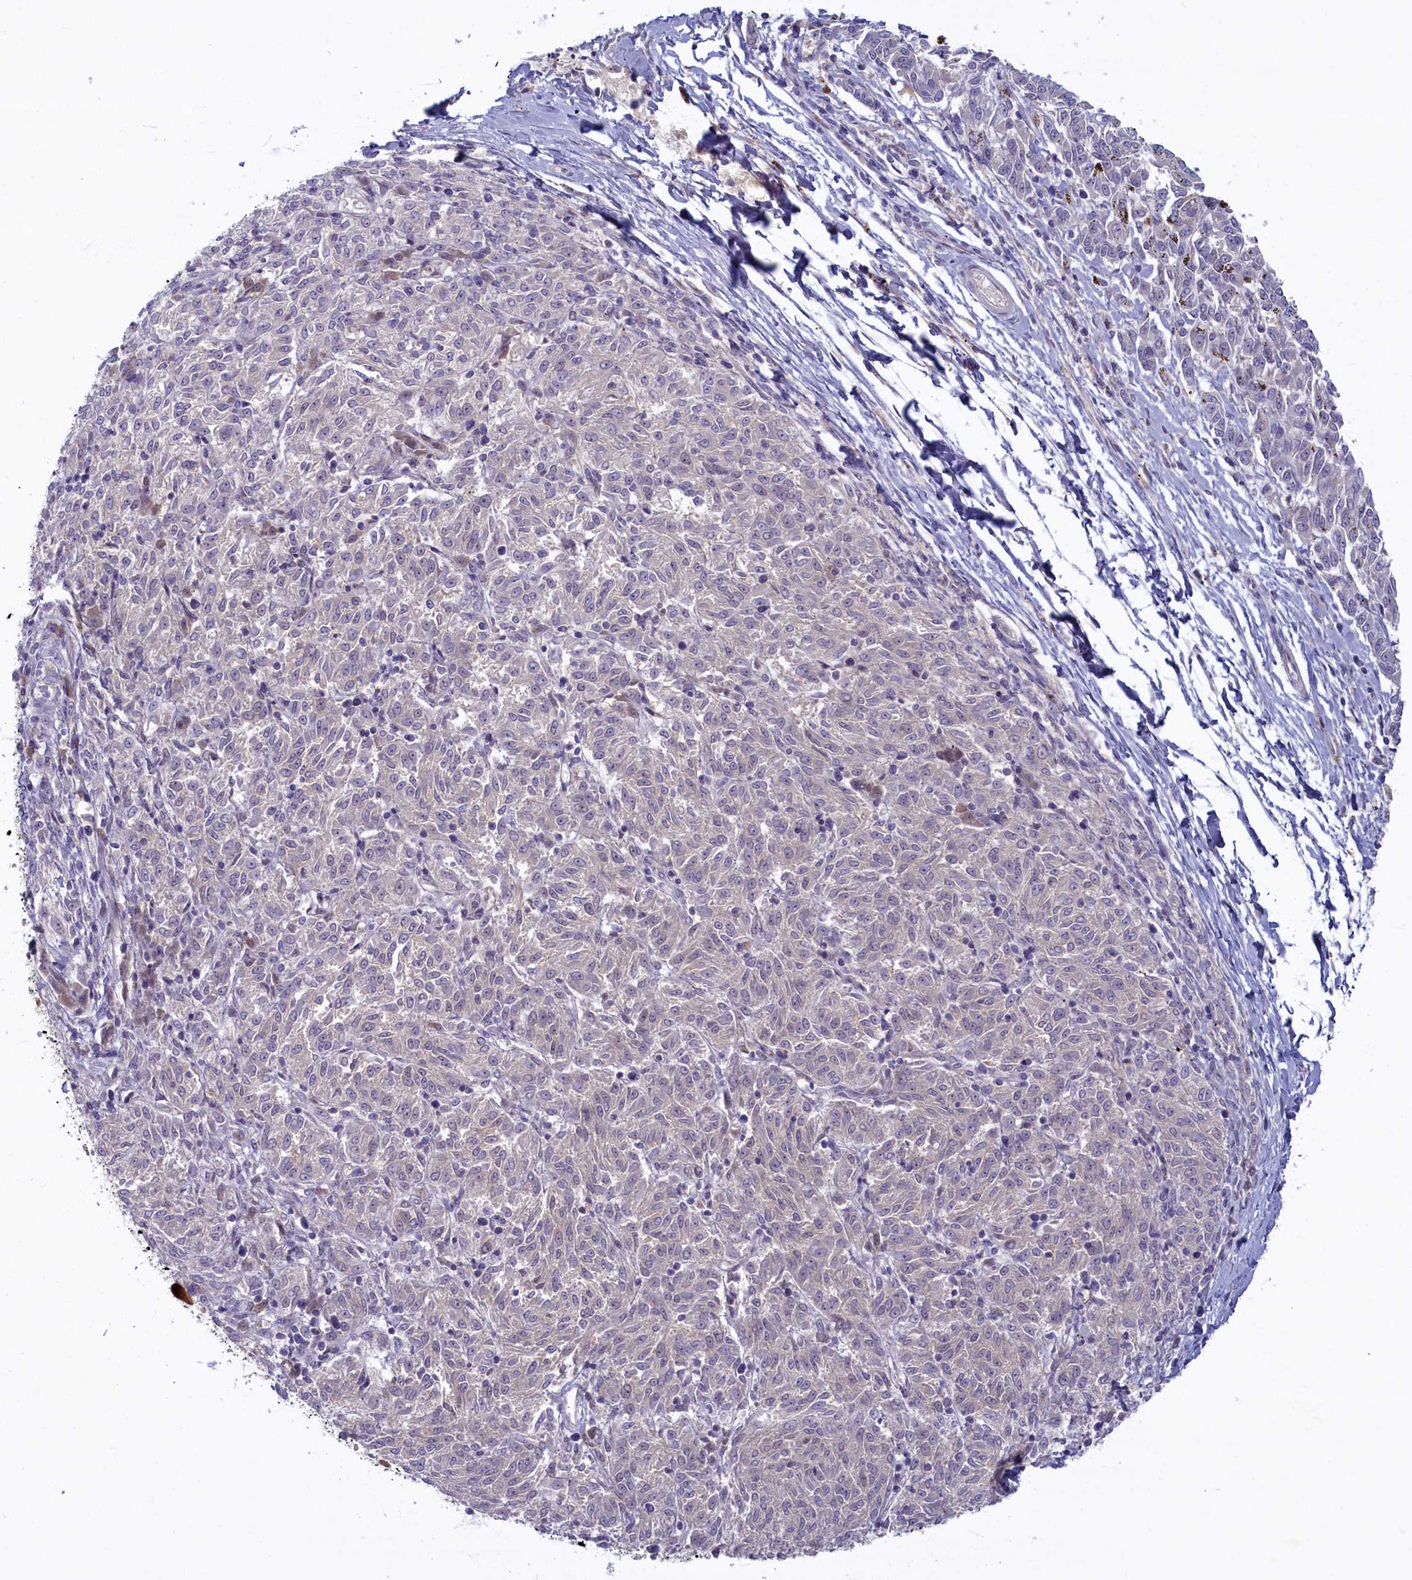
{"staining": {"intensity": "negative", "quantity": "none", "location": "none"}, "tissue": "melanoma", "cell_type": "Tumor cells", "image_type": "cancer", "snomed": [{"axis": "morphology", "description": "Malignant melanoma, NOS"}, {"axis": "topography", "description": "Skin"}], "caption": "Protein analysis of malignant melanoma shows no significant expression in tumor cells.", "gene": "FCSK", "patient": {"sex": "female", "age": 72}}